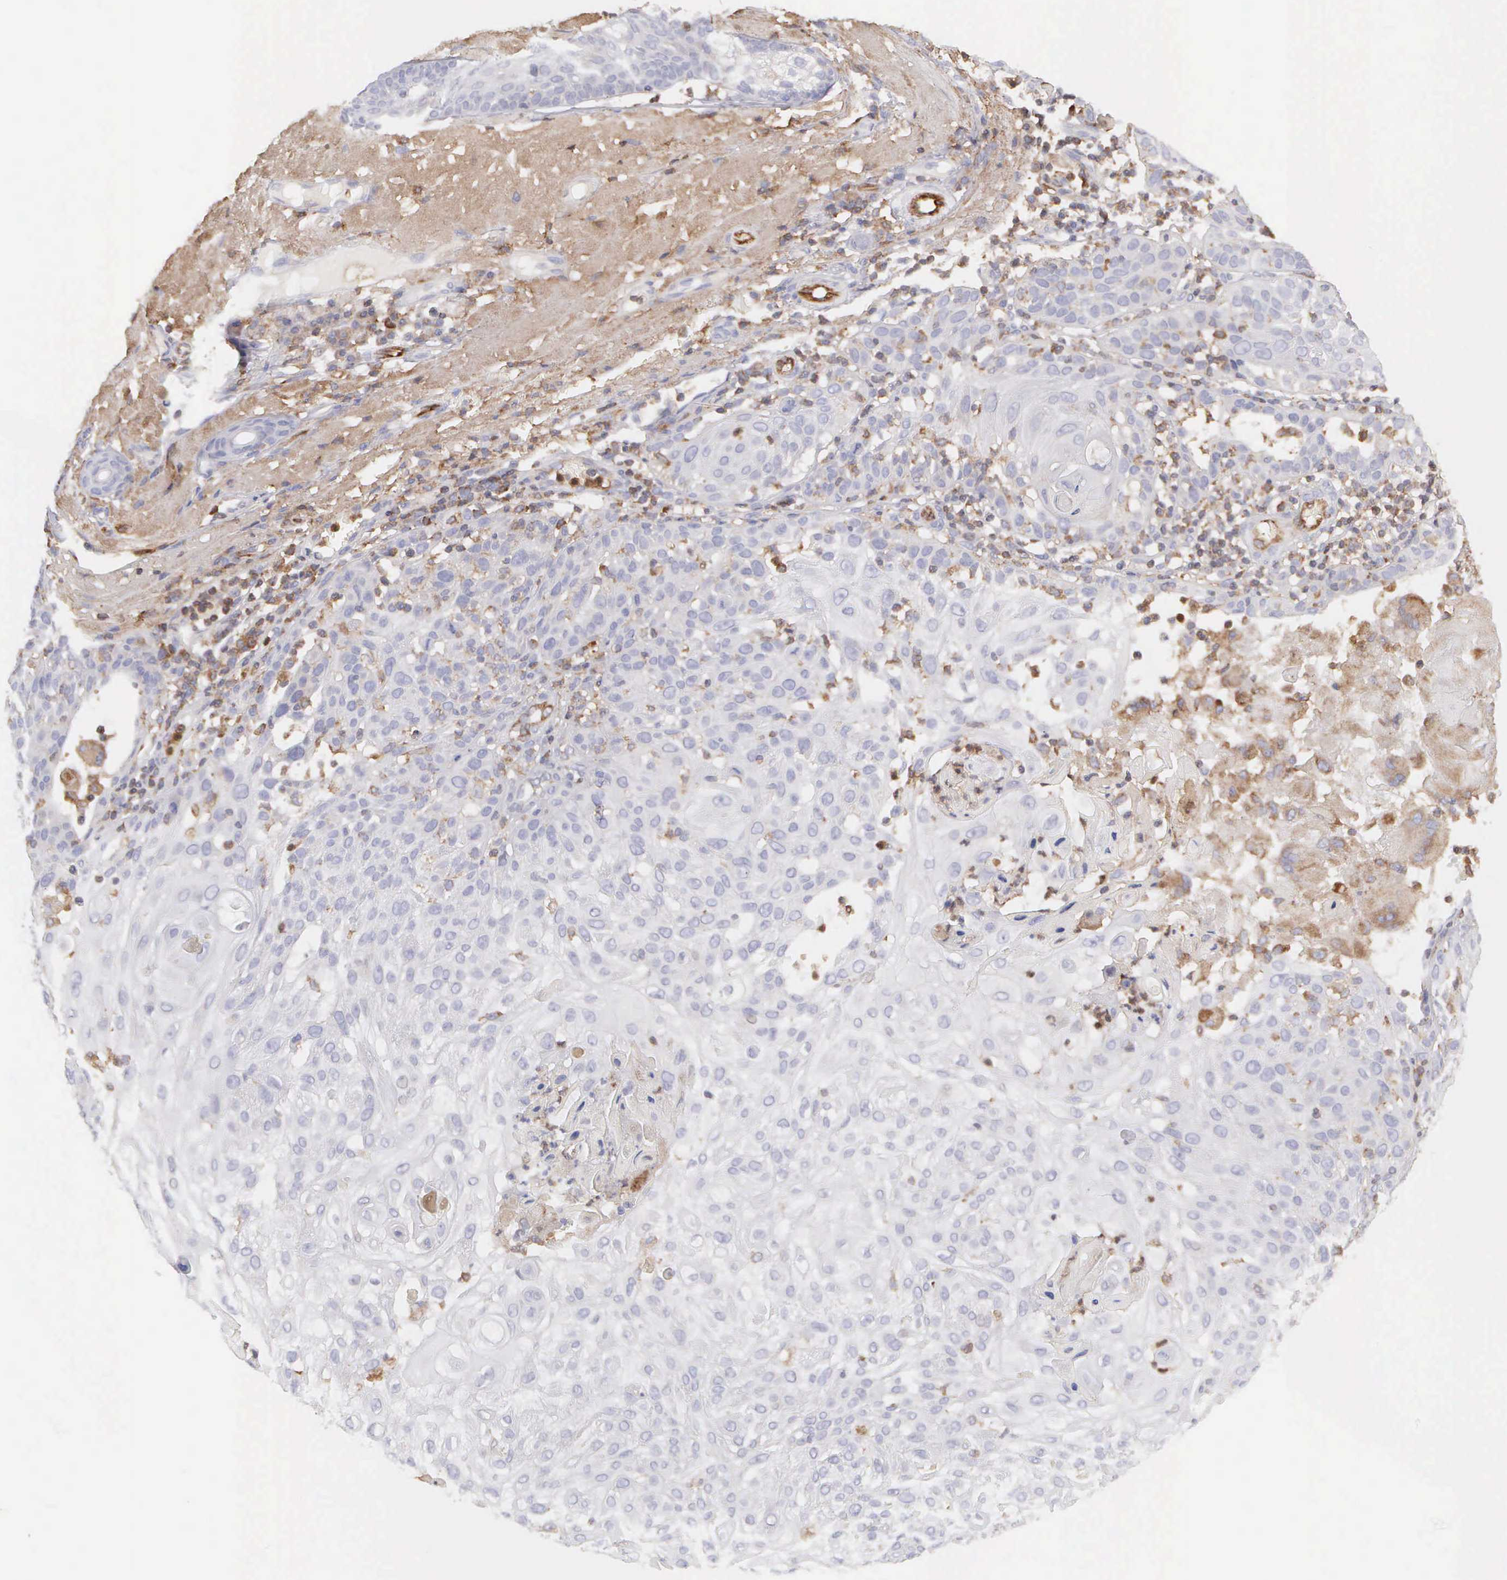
{"staining": {"intensity": "negative", "quantity": "none", "location": "none"}, "tissue": "skin cancer", "cell_type": "Tumor cells", "image_type": "cancer", "snomed": [{"axis": "morphology", "description": "Squamous cell carcinoma, NOS"}, {"axis": "topography", "description": "Skin"}], "caption": "This histopathology image is of squamous cell carcinoma (skin) stained with immunohistochemistry (IHC) to label a protein in brown with the nuclei are counter-stained blue. There is no expression in tumor cells. Nuclei are stained in blue.", "gene": "ARHGAP4", "patient": {"sex": "female", "age": 89}}